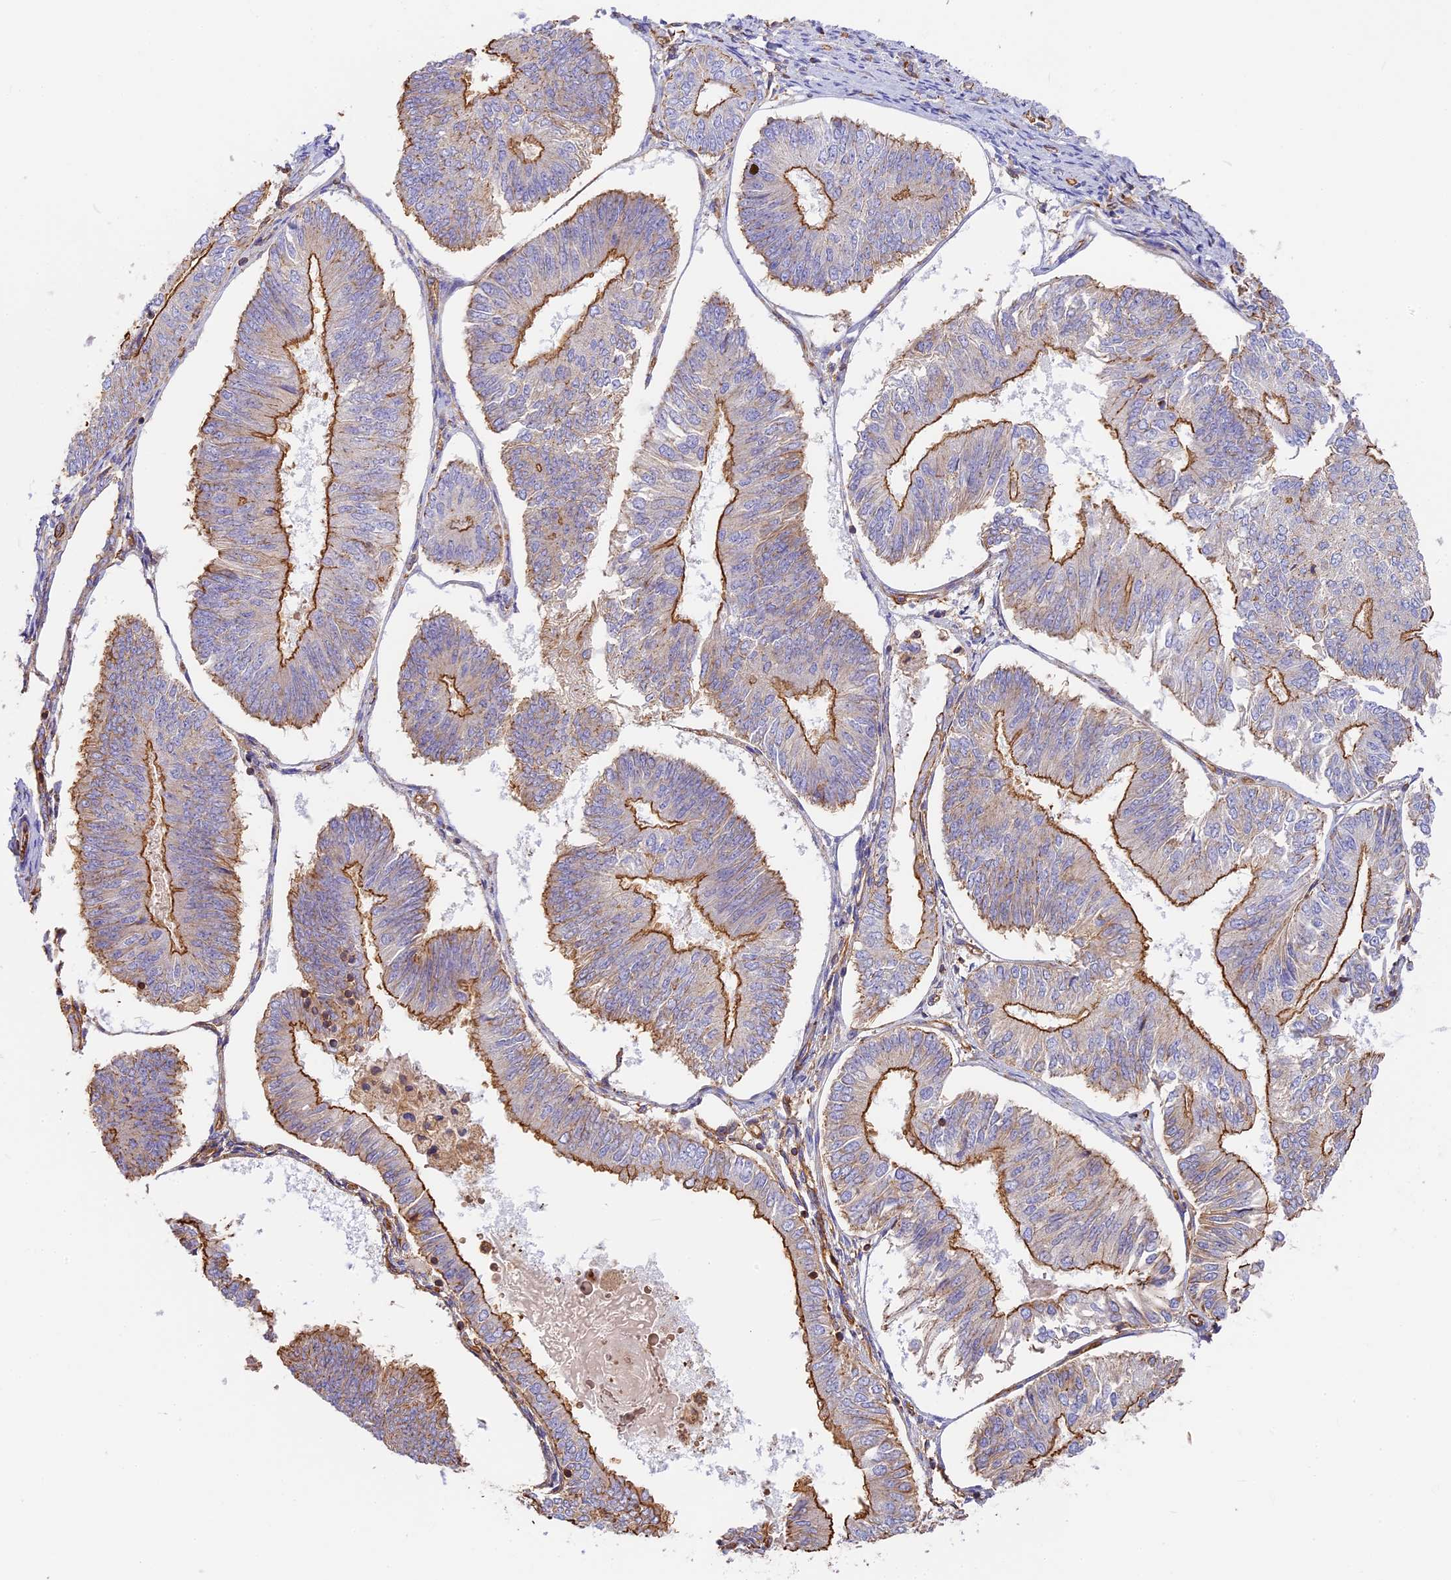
{"staining": {"intensity": "moderate", "quantity": "25%-75%", "location": "cytoplasmic/membranous"}, "tissue": "endometrial cancer", "cell_type": "Tumor cells", "image_type": "cancer", "snomed": [{"axis": "morphology", "description": "Adenocarcinoma, NOS"}, {"axis": "topography", "description": "Endometrium"}], "caption": "High-magnification brightfield microscopy of endometrial adenocarcinoma stained with DAB (brown) and counterstained with hematoxylin (blue). tumor cells exhibit moderate cytoplasmic/membranous expression is seen in about25%-75% of cells.", "gene": "VPS18", "patient": {"sex": "female", "age": 58}}